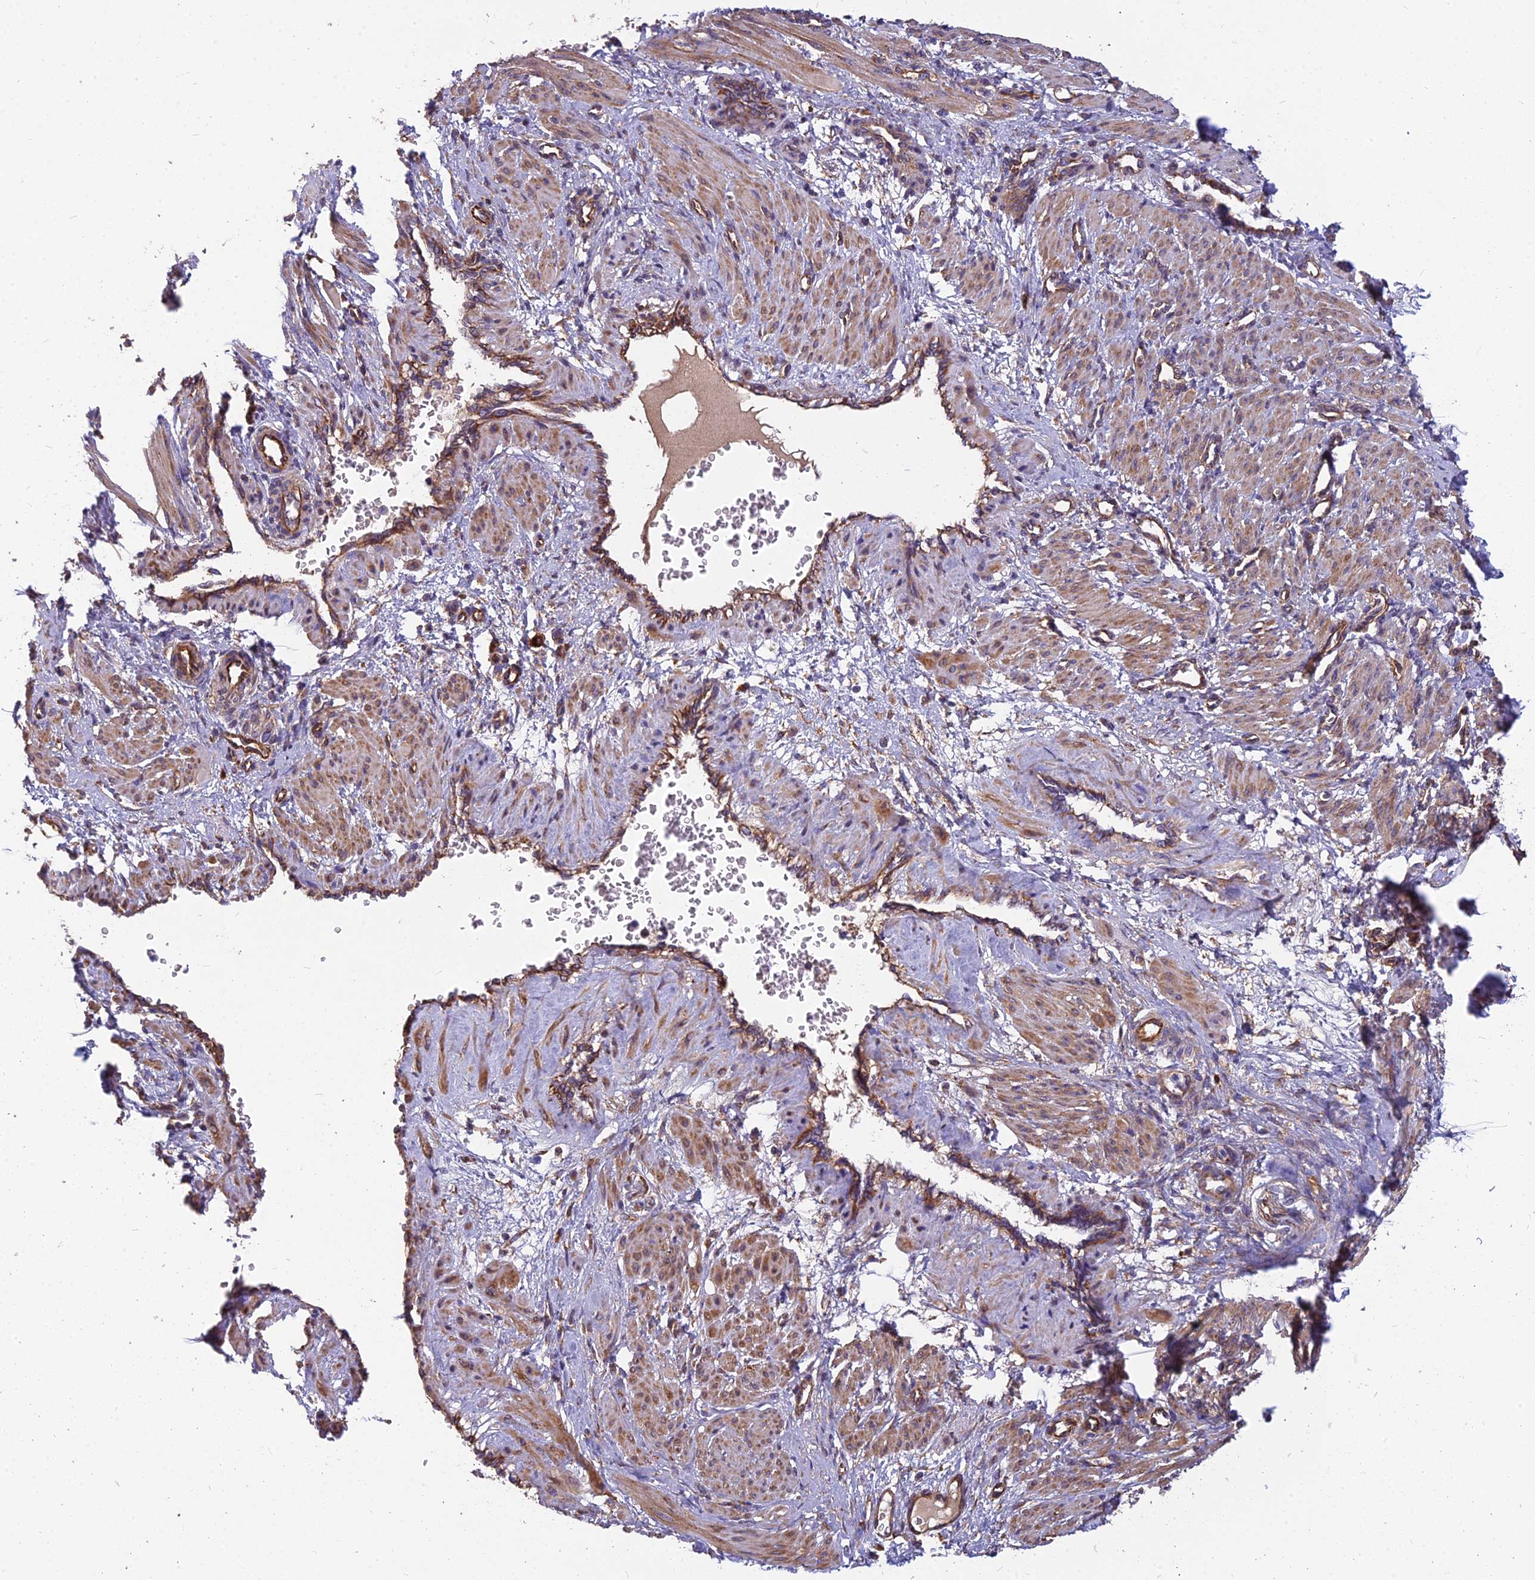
{"staining": {"intensity": "moderate", "quantity": "25%-75%", "location": "cytoplasmic/membranous"}, "tissue": "smooth muscle", "cell_type": "Smooth muscle cells", "image_type": "normal", "snomed": [{"axis": "morphology", "description": "Normal tissue, NOS"}, {"axis": "topography", "description": "Endometrium"}], "caption": "A high-resolution micrograph shows immunohistochemistry (IHC) staining of unremarkable smooth muscle, which demonstrates moderate cytoplasmic/membranous staining in about 25%-75% of smooth muscle cells. (DAB IHC with brightfield microscopy, high magnification).", "gene": "SPDL1", "patient": {"sex": "female", "age": 33}}